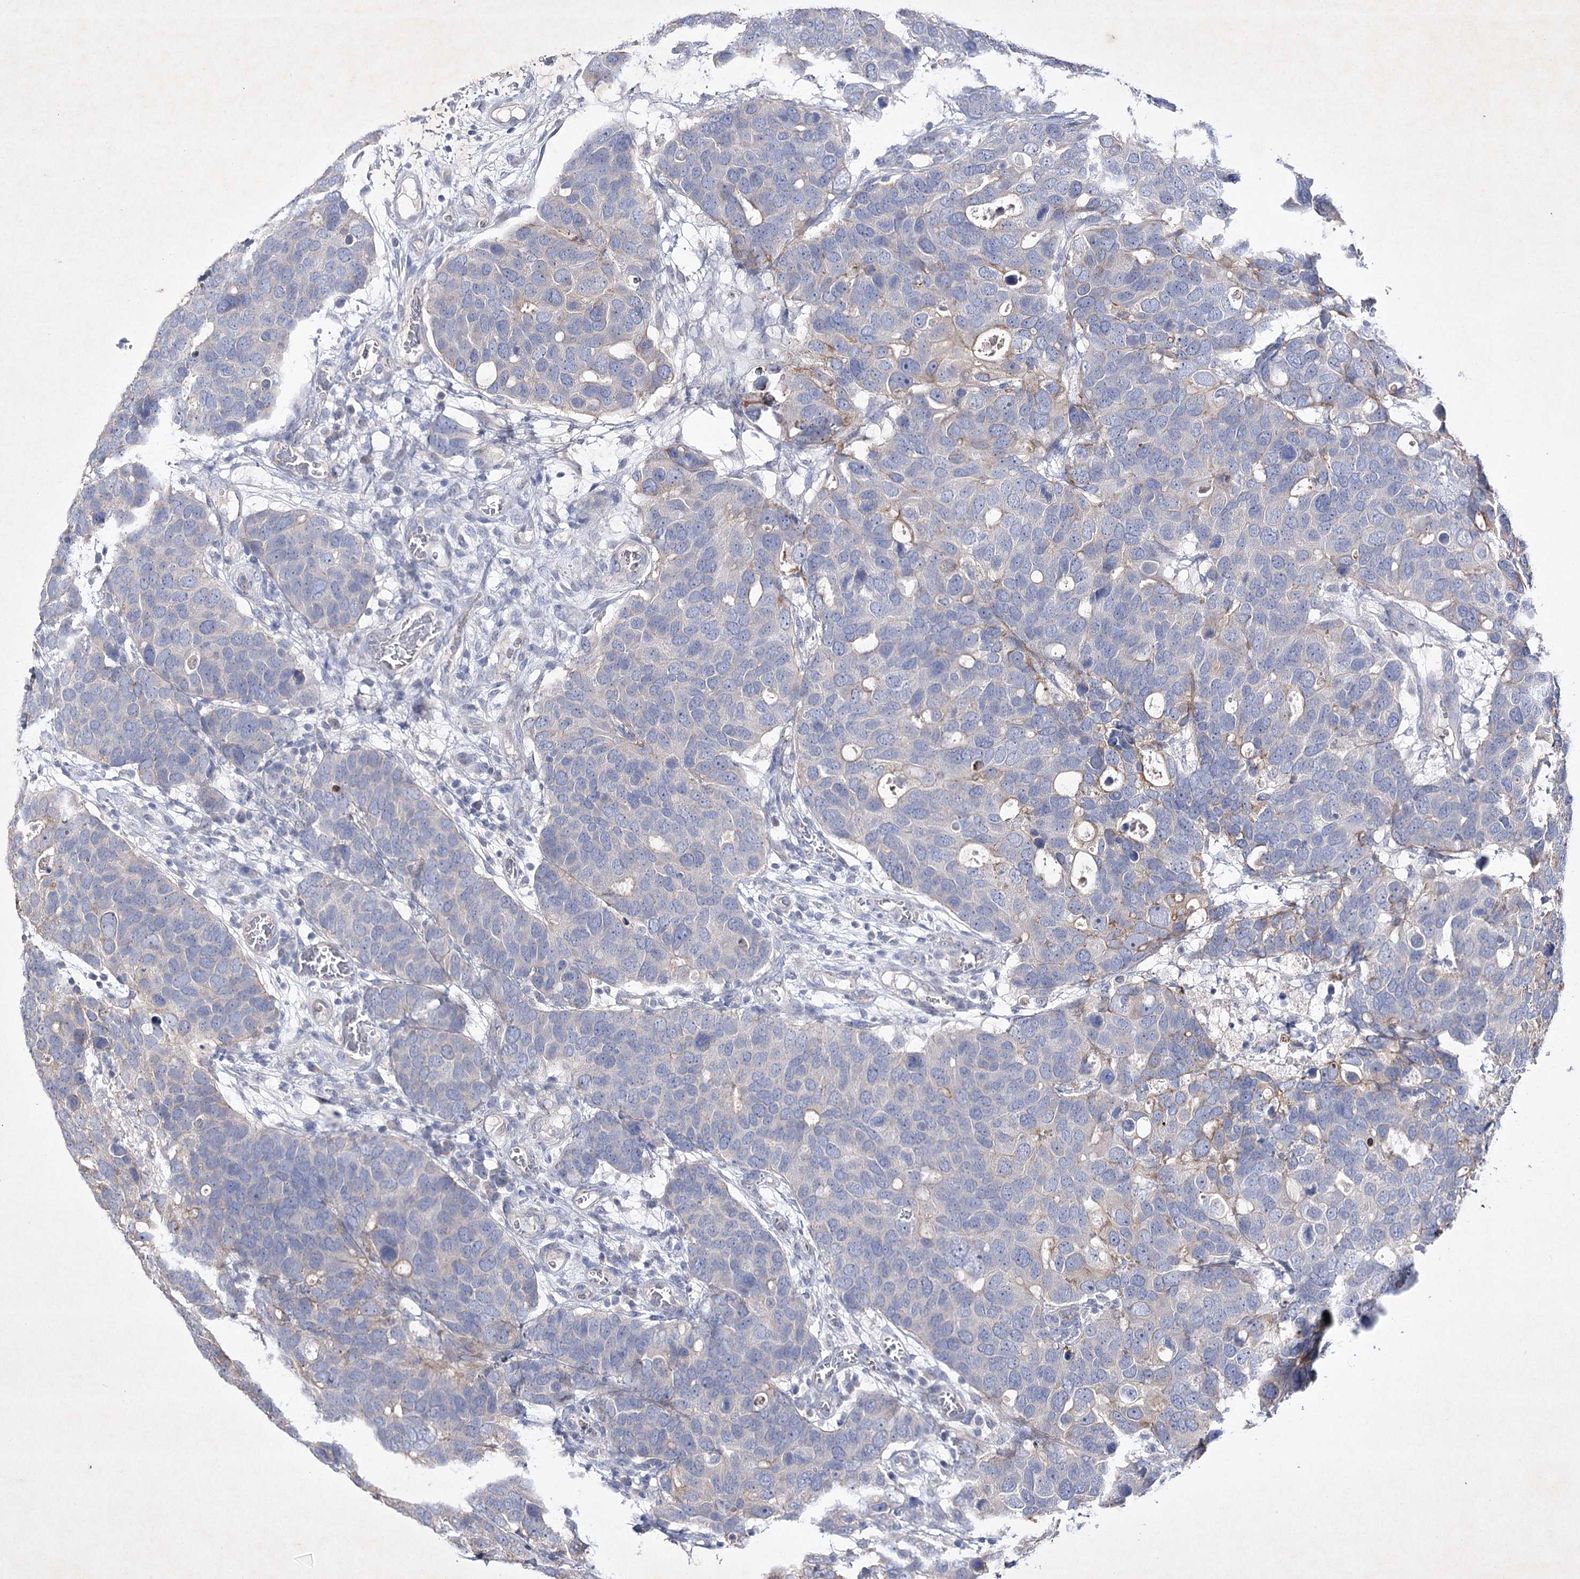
{"staining": {"intensity": "negative", "quantity": "none", "location": "none"}, "tissue": "breast cancer", "cell_type": "Tumor cells", "image_type": "cancer", "snomed": [{"axis": "morphology", "description": "Duct carcinoma"}, {"axis": "topography", "description": "Breast"}], "caption": "Protein analysis of intraductal carcinoma (breast) exhibits no significant positivity in tumor cells. (DAB (3,3'-diaminobenzidine) IHC with hematoxylin counter stain).", "gene": "COX15", "patient": {"sex": "female", "age": 83}}